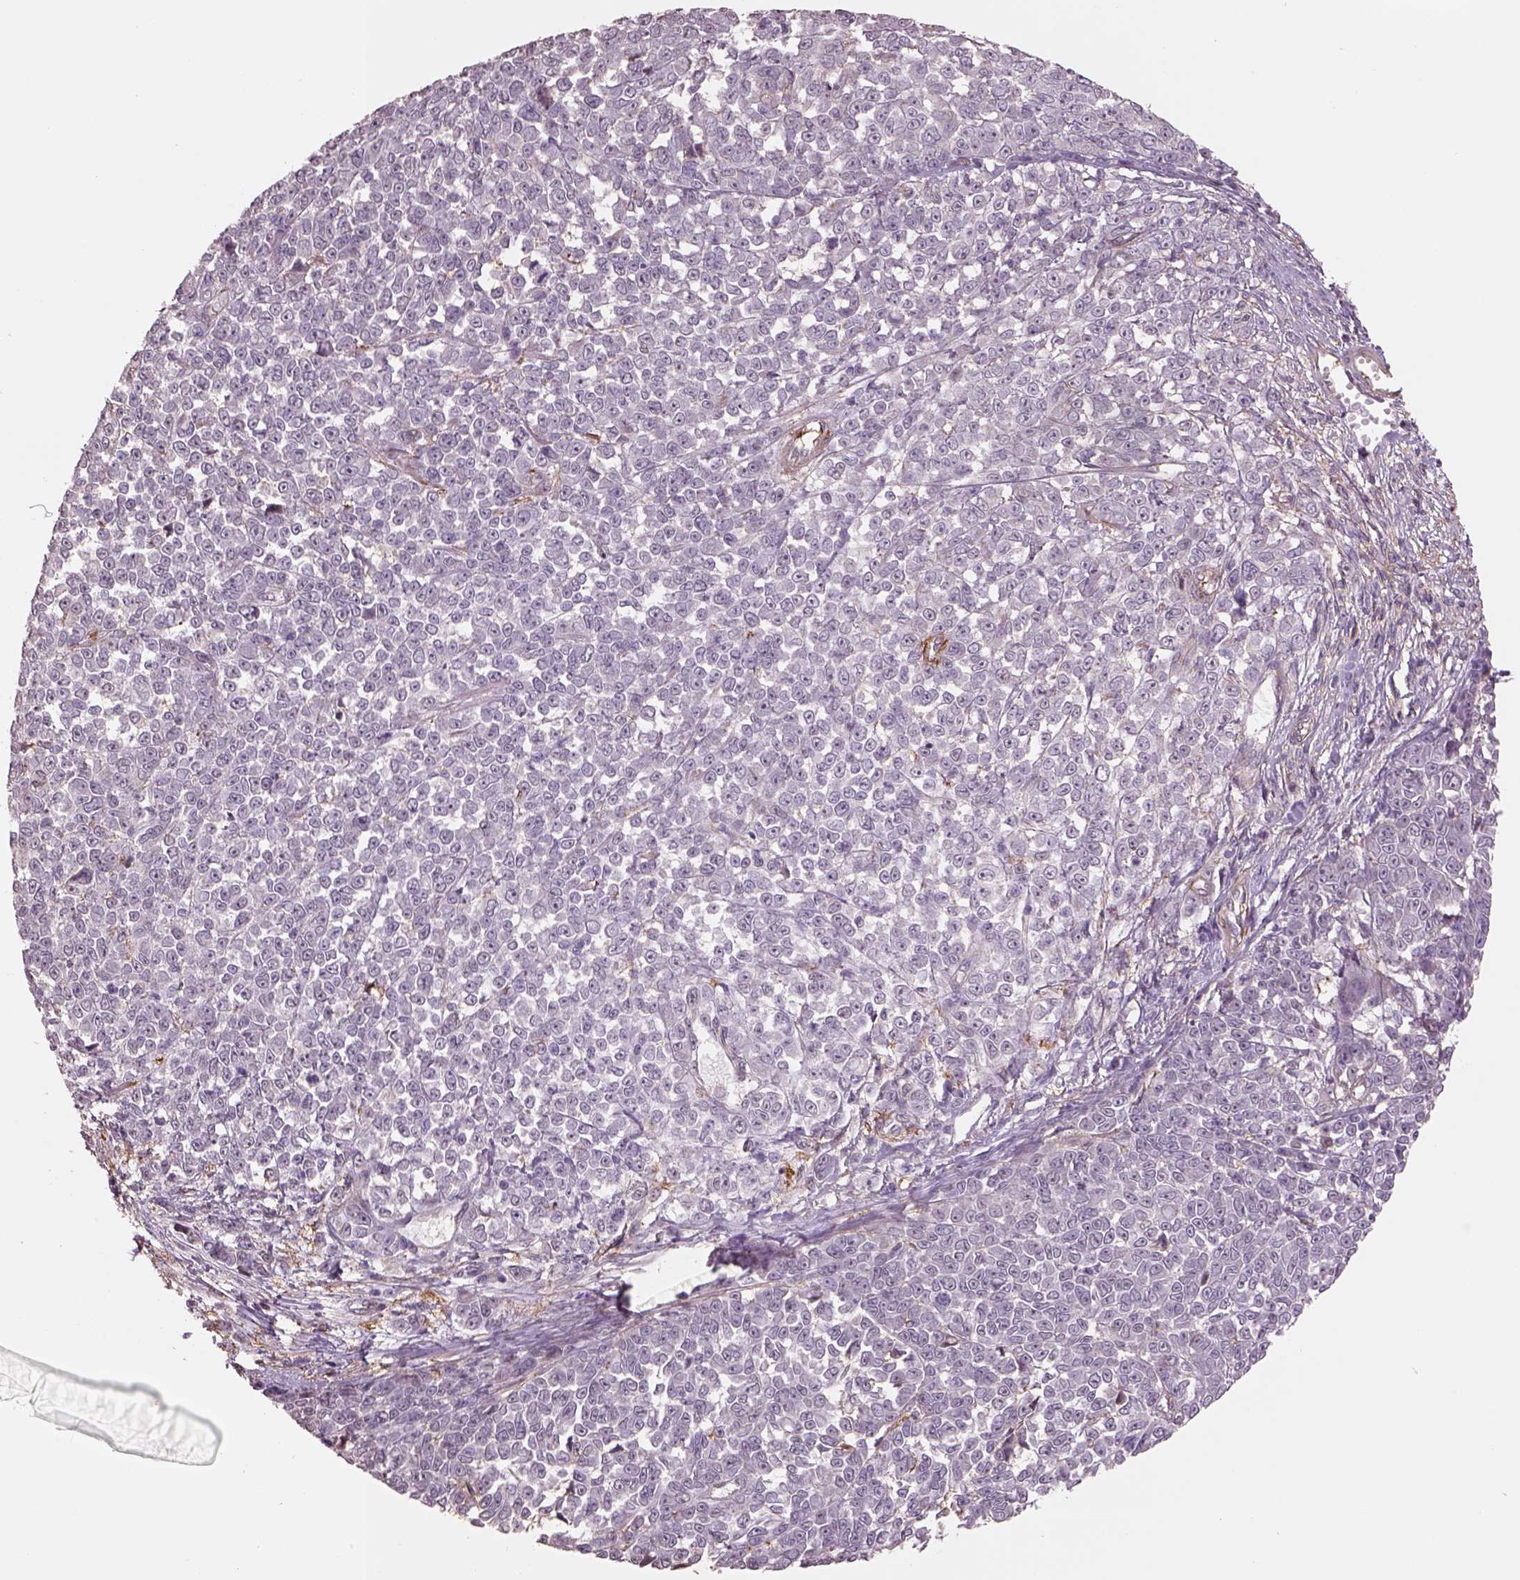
{"staining": {"intensity": "negative", "quantity": "none", "location": "none"}, "tissue": "melanoma", "cell_type": "Tumor cells", "image_type": "cancer", "snomed": [{"axis": "morphology", "description": "Malignant melanoma, NOS"}, {"axis": "topography", "description": "Skin"}], "caption": "Immunohistochemical staining of melanoma displays no significant staining in tumor cells.", "gene": "LIN7A", "patient": {"sex": "female", "age": 95}}